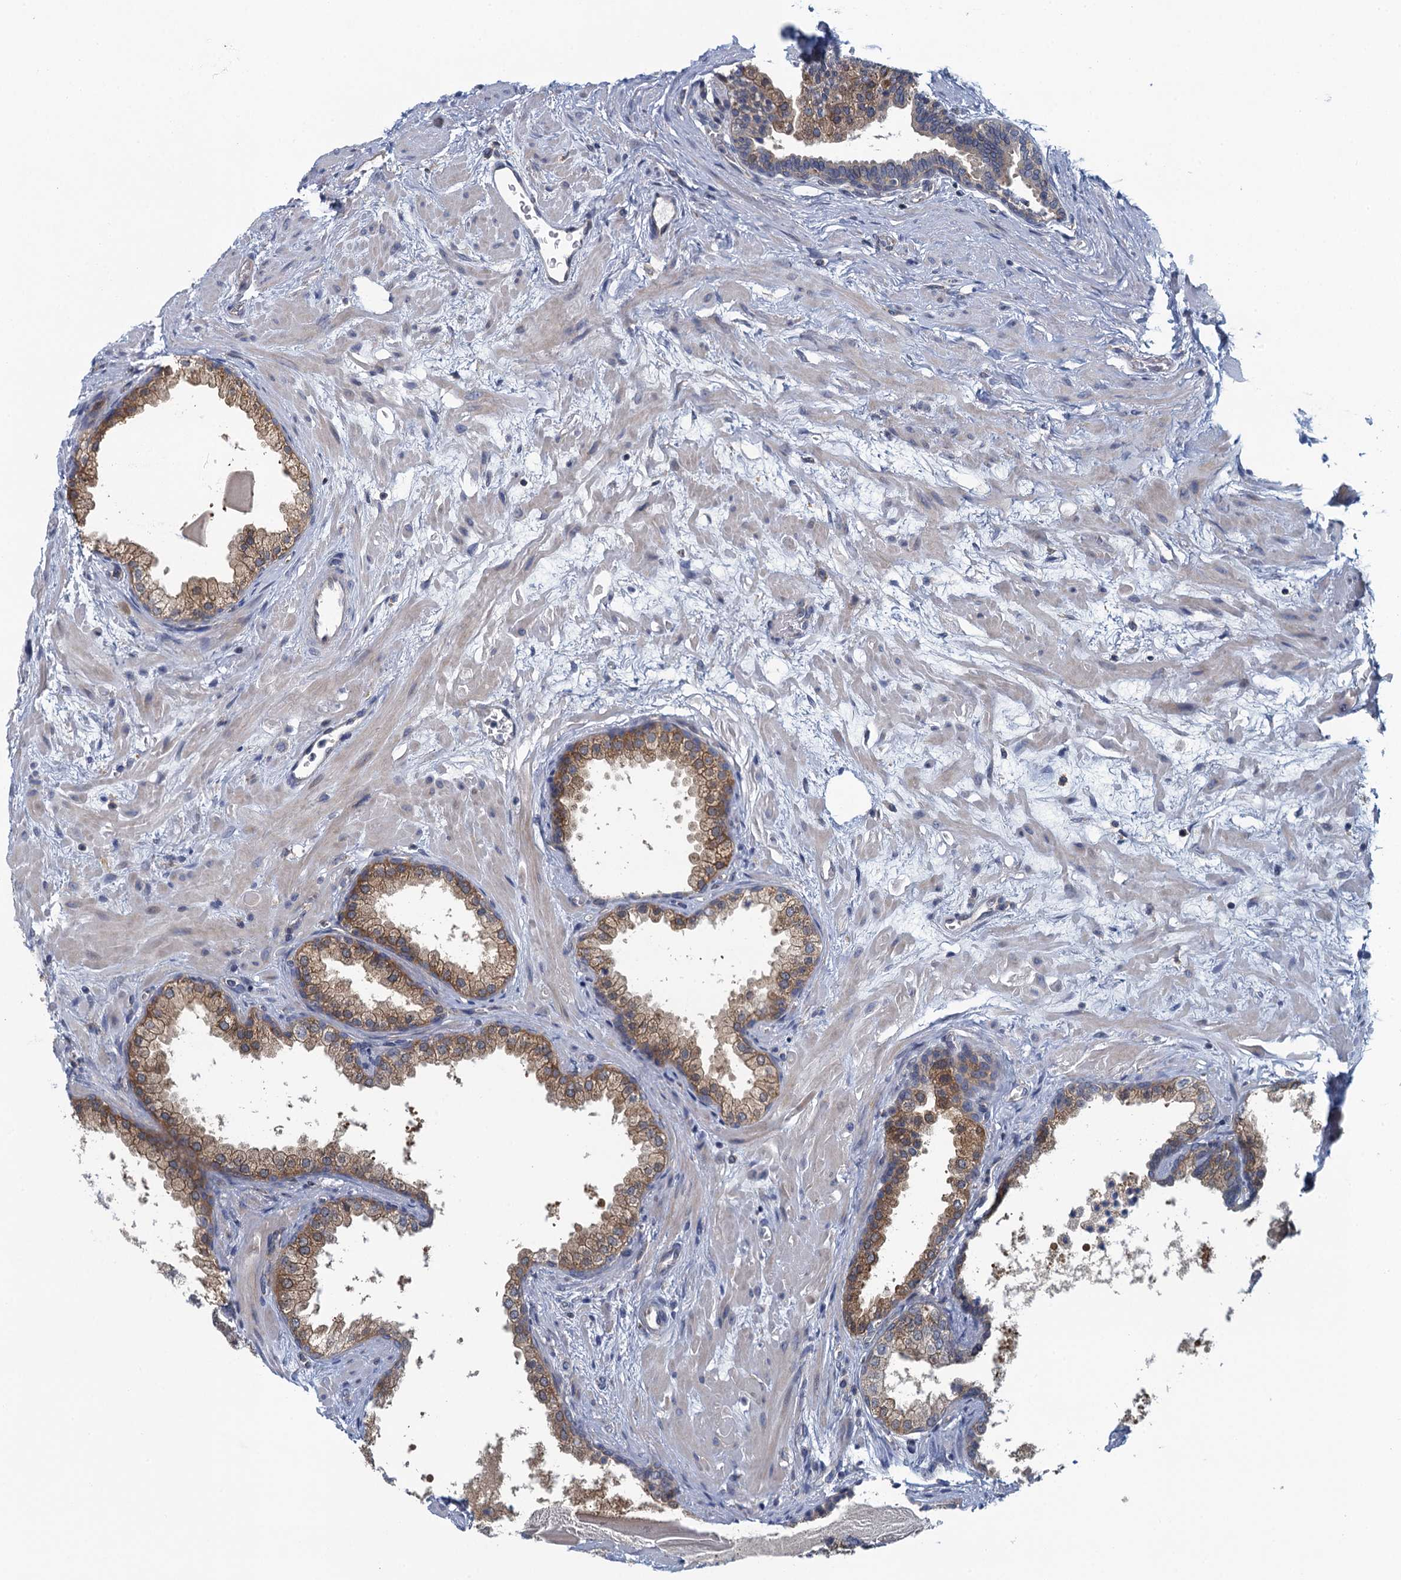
{"staining": {"intensity": "moderate", "quantity": ">75%", "location": "cytoplasmic/membranous"}, "tissue": "prostate", "cell_type": "Glandular cells", "image_type": "normal", "snomed": [{"axis": "morphology", "description": "Normal tissue, NOS"}, {"axis": "topography", "description": "Prostate"}], "caption": "A brown stain labels moderate cytoplasmic/membranous staining of a protein in glandular cells of unremarkable human prostate.", "gene": "NCKAP1L", "patient": {"sex": "male", "age": 48}}